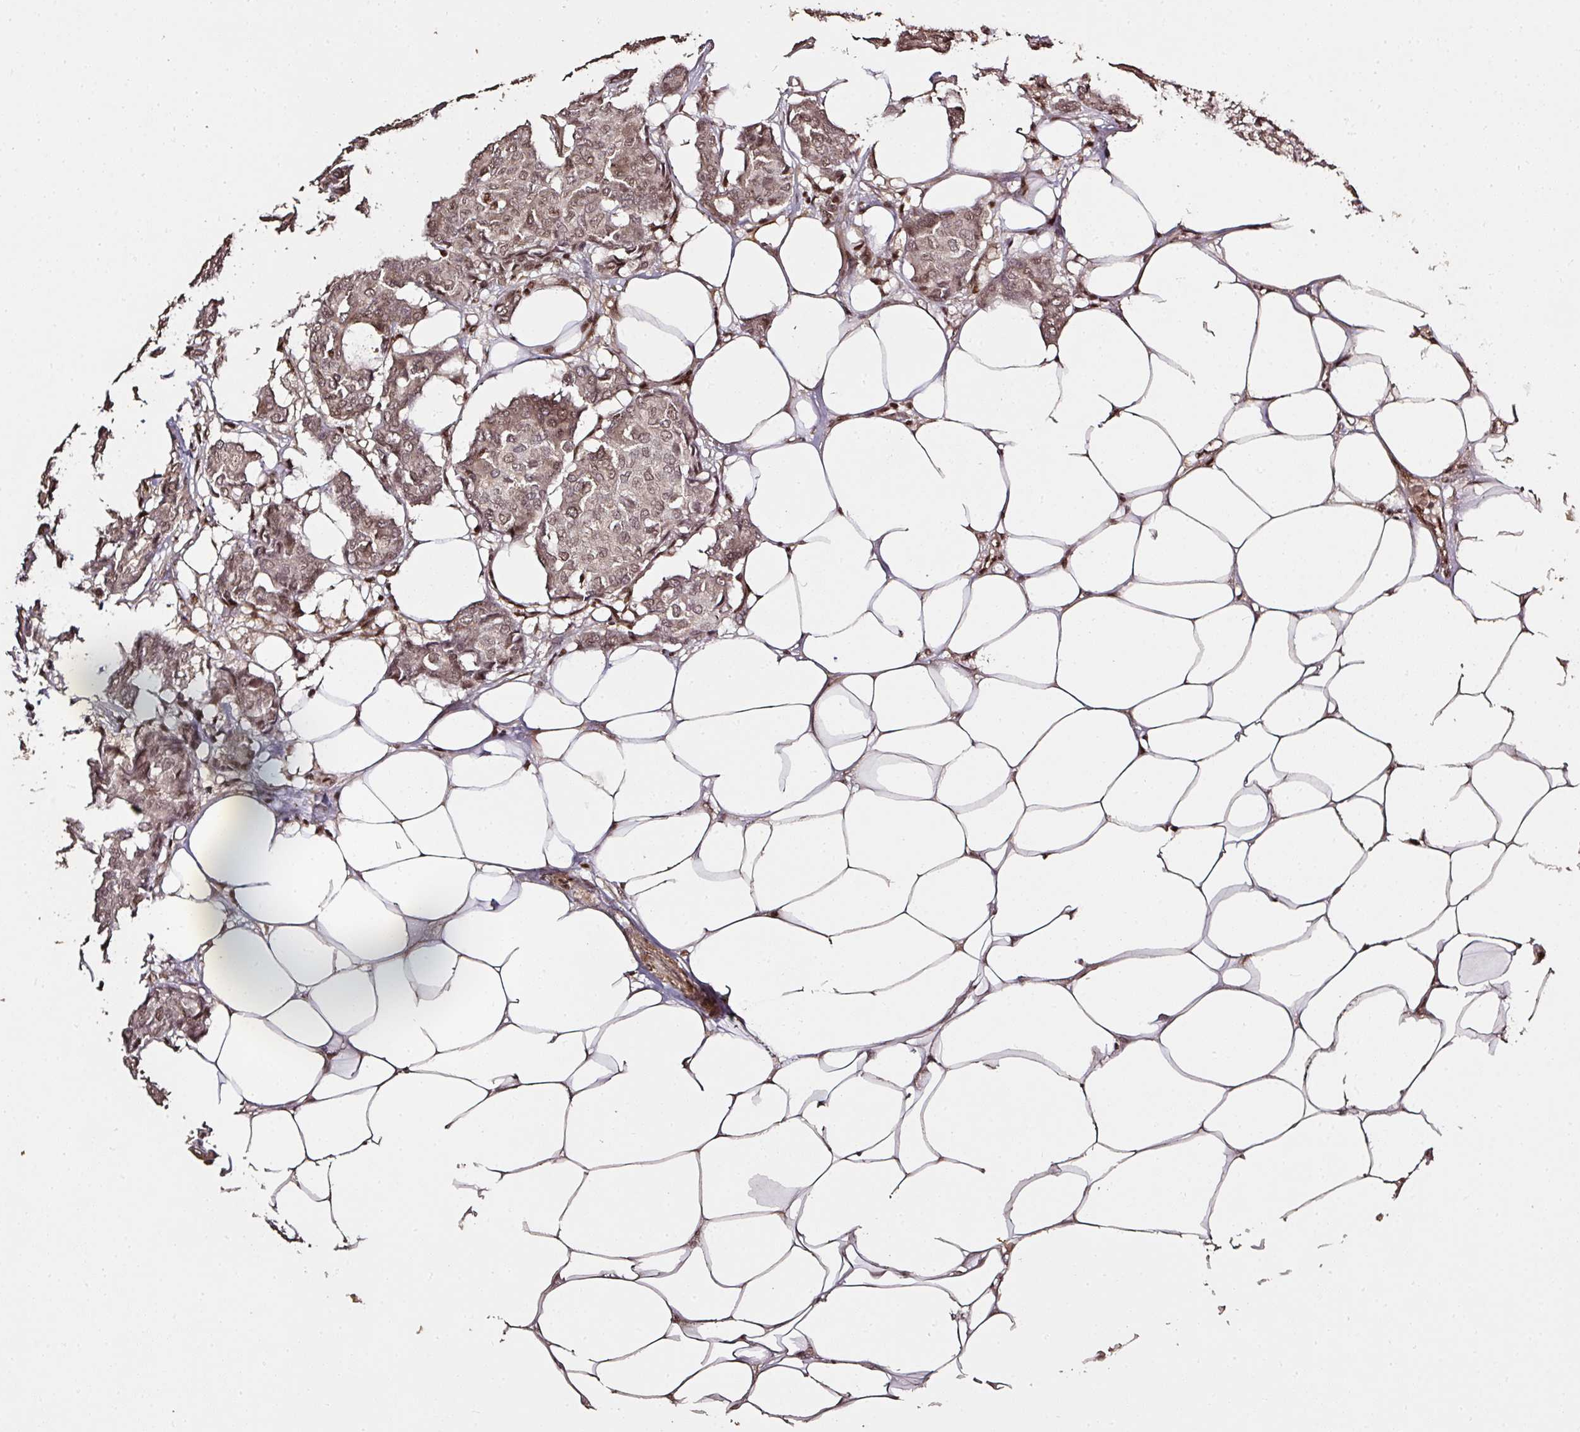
{"staining": {"intensity": "weak", "quantity": ">75%", "location": "nuclear"}, "tissue": "breast cancer", "cell_type": "Tumor cells", "image_type": "cancer", "snomed": [{"axis": "morphology", "description": "Duct carcinoma"}, {"axis": "topography", "description": "Breast"}], "caption": "A low amount of weak nuclear expression is present in approximately >75% of tumor cells in infiltrating ductal carcinoma (breast) tissue. (Stains: DAB (3,3'-diaminobenzidine) in brown, nuclei in blue, Microscopy: brightfield microscopy at high magnification).", "gene": "GPRIN2", "patient": {"sex": "female", "age": 75}}